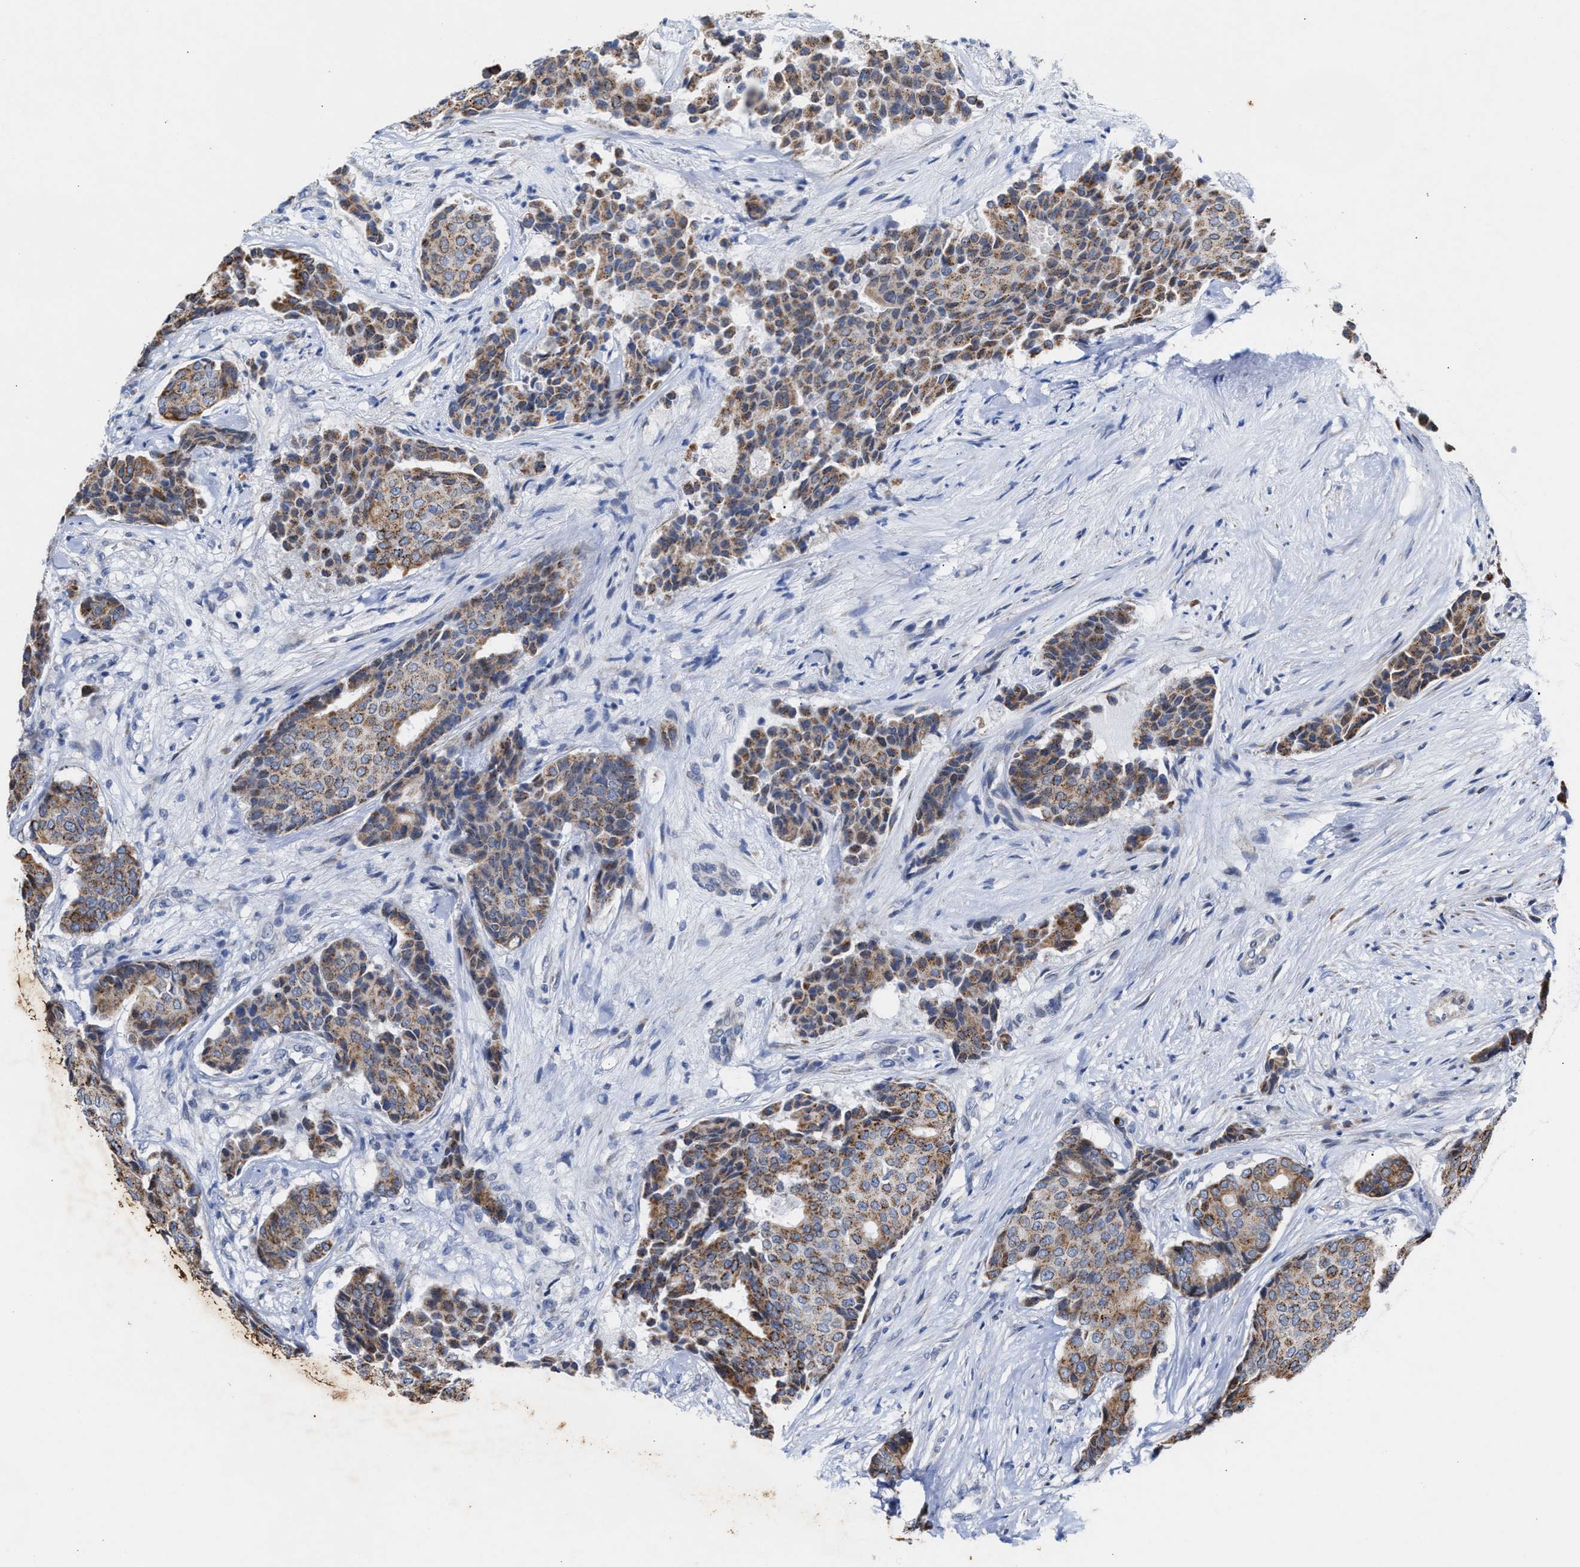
{"staining": {"intensity": "moderate", "quantity": ">75%", "location": "cytoplasmic/membranous"}, "tissue": "breast cancer", "cell_type": "Tumor cells", "image_type": "cancer", "snomed": [{"axis": "morphology", "description": "Duct carcinoma"}, {"axis": "topography", "description": "Breast"}], "caption": "This is a photomicrograph of immunohistochemistry (IHC) staining of breast invasive ductal carcinoma, which shows moderate expression in the cytoplasmic/membranous of tumor cells.", "gene": "JAG1", "patient": {"sex": "female", "age": 75}}